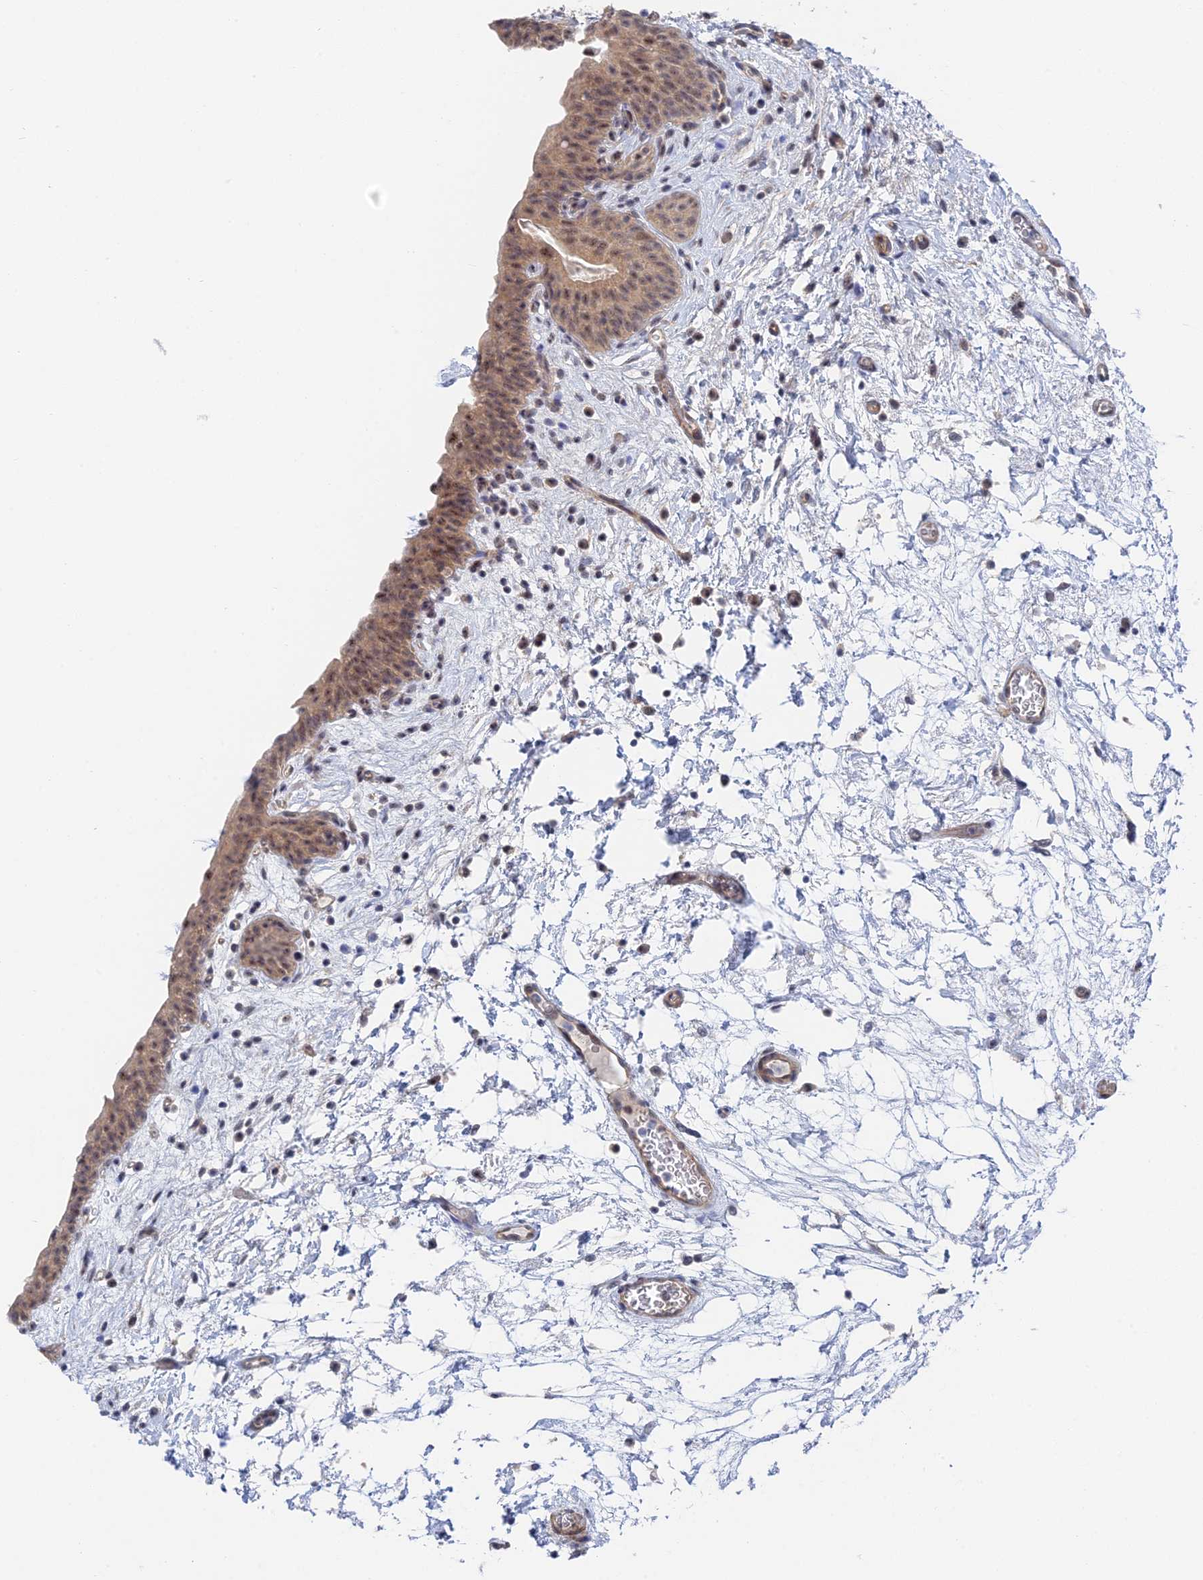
{"staining": {"intensity": "moderate", "quantity": "25%-75%", "location": "cytoplasmic/membranous,nuclear"}, "tissue": "urinary bladder", "cell_type": "Urothelial cells", "image_type": "normal", "snomed": [{"axis": "morphology", "description": "Normal tissue, NOS"}, {"axis": "topography", "description": "Urinary bladder"}], "caption": "Urinary bladder stained with immunohistochemistry (IHC) demonstrates moderate cytoplasmic/membranous,nuclear staining in approximately 25%-75% of urothelial cells. (IHC, brightfield microscopy, high magnification).", "gene": "CFAP92", "patient": {"sex": "male", "age": 83}}